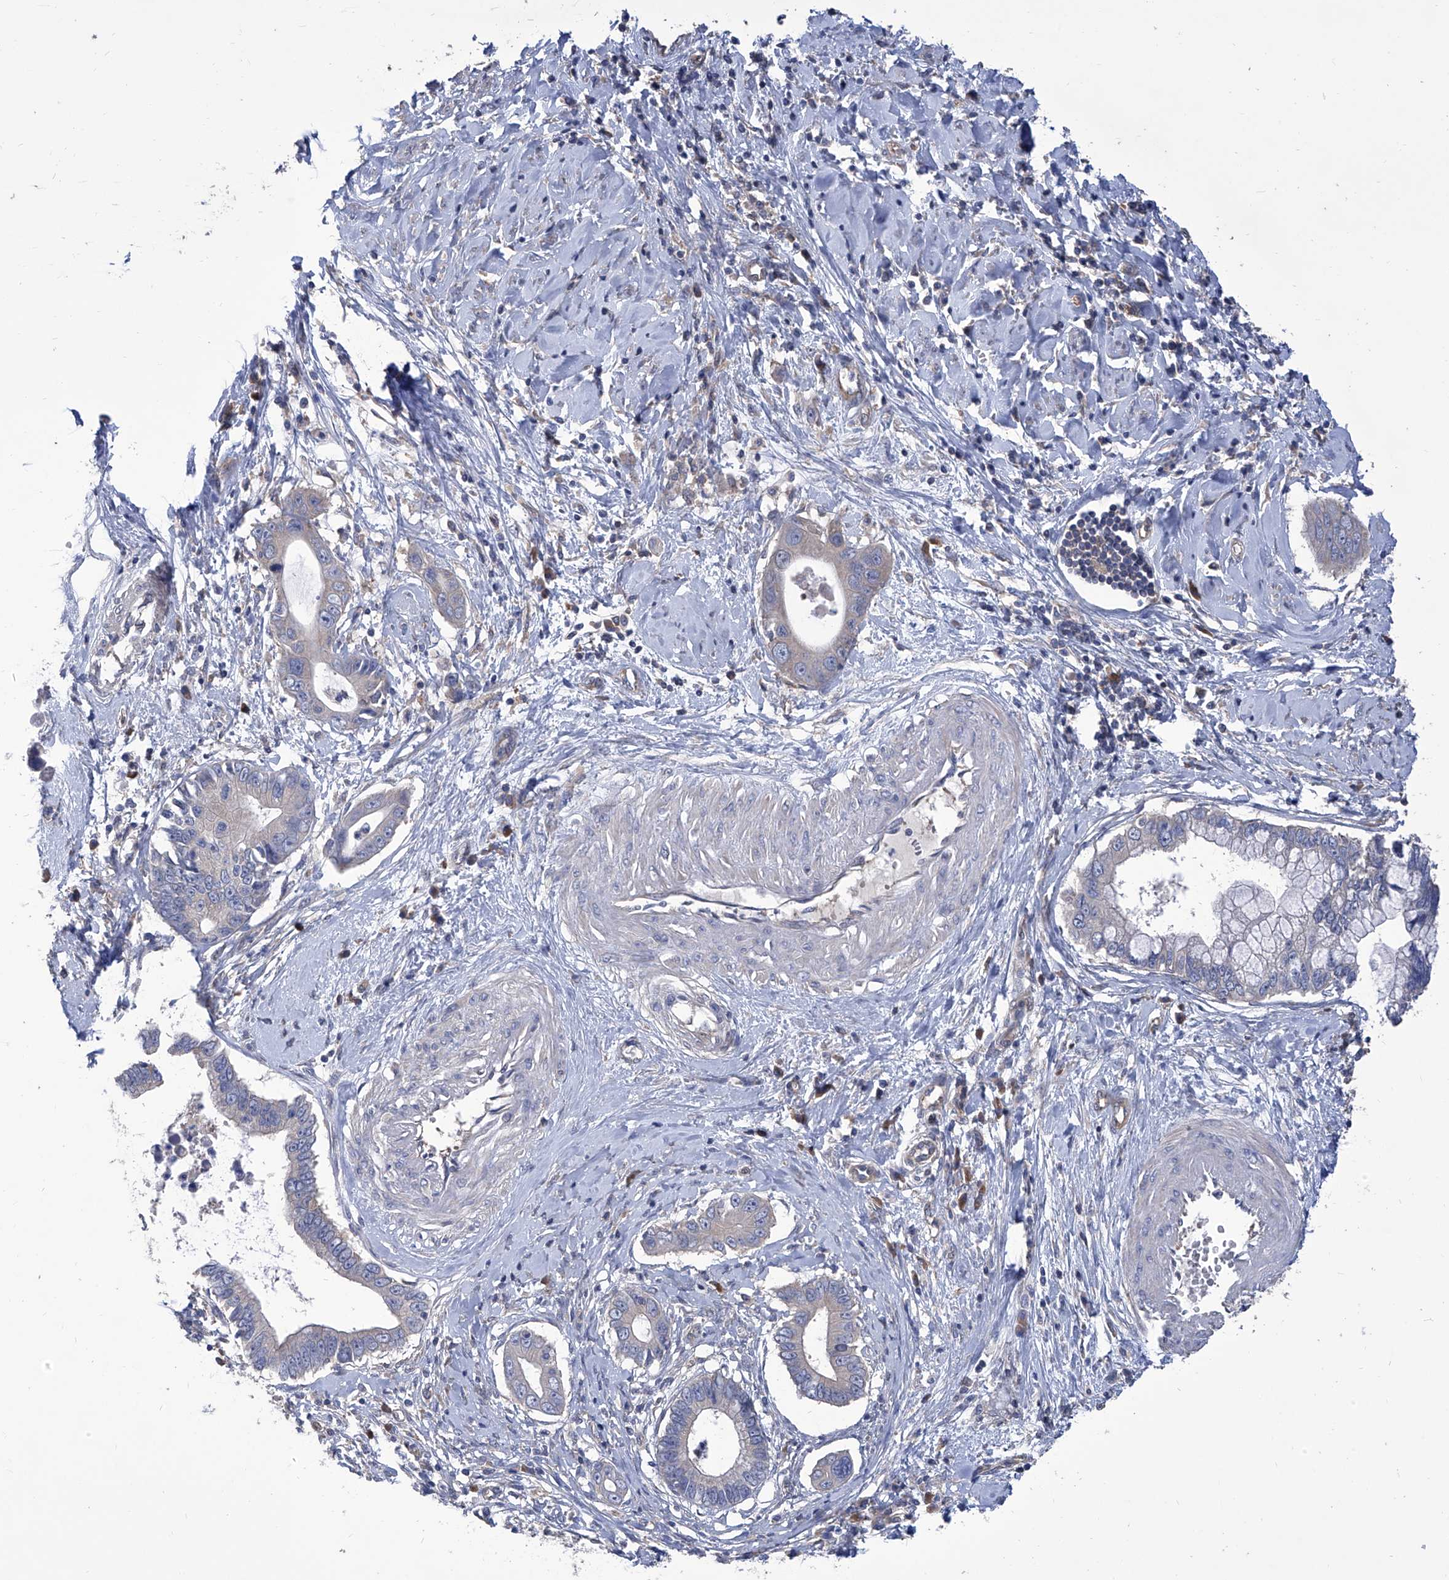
{"staining": {"intensity": "negative", "quantity": "none", "location": "none"}, "tissue": "cervical cancer", "cell_type": "Tumor cells", "image_type": "cancer", "snomed": [{"axis": "morphology", "description": "Adenocarcinoma, NOS"}, {"axis": "topography", "description": "Cervix"}], "caption": "Immunohistochemistry (IHC) image of neoplastic tissue: cervical cancer (adenocarcinoma) stained with DAB displays no significant protein expression in tumor cells.", "gene": "TJAP1", "patient": {"sex": "female", "age": 44}}